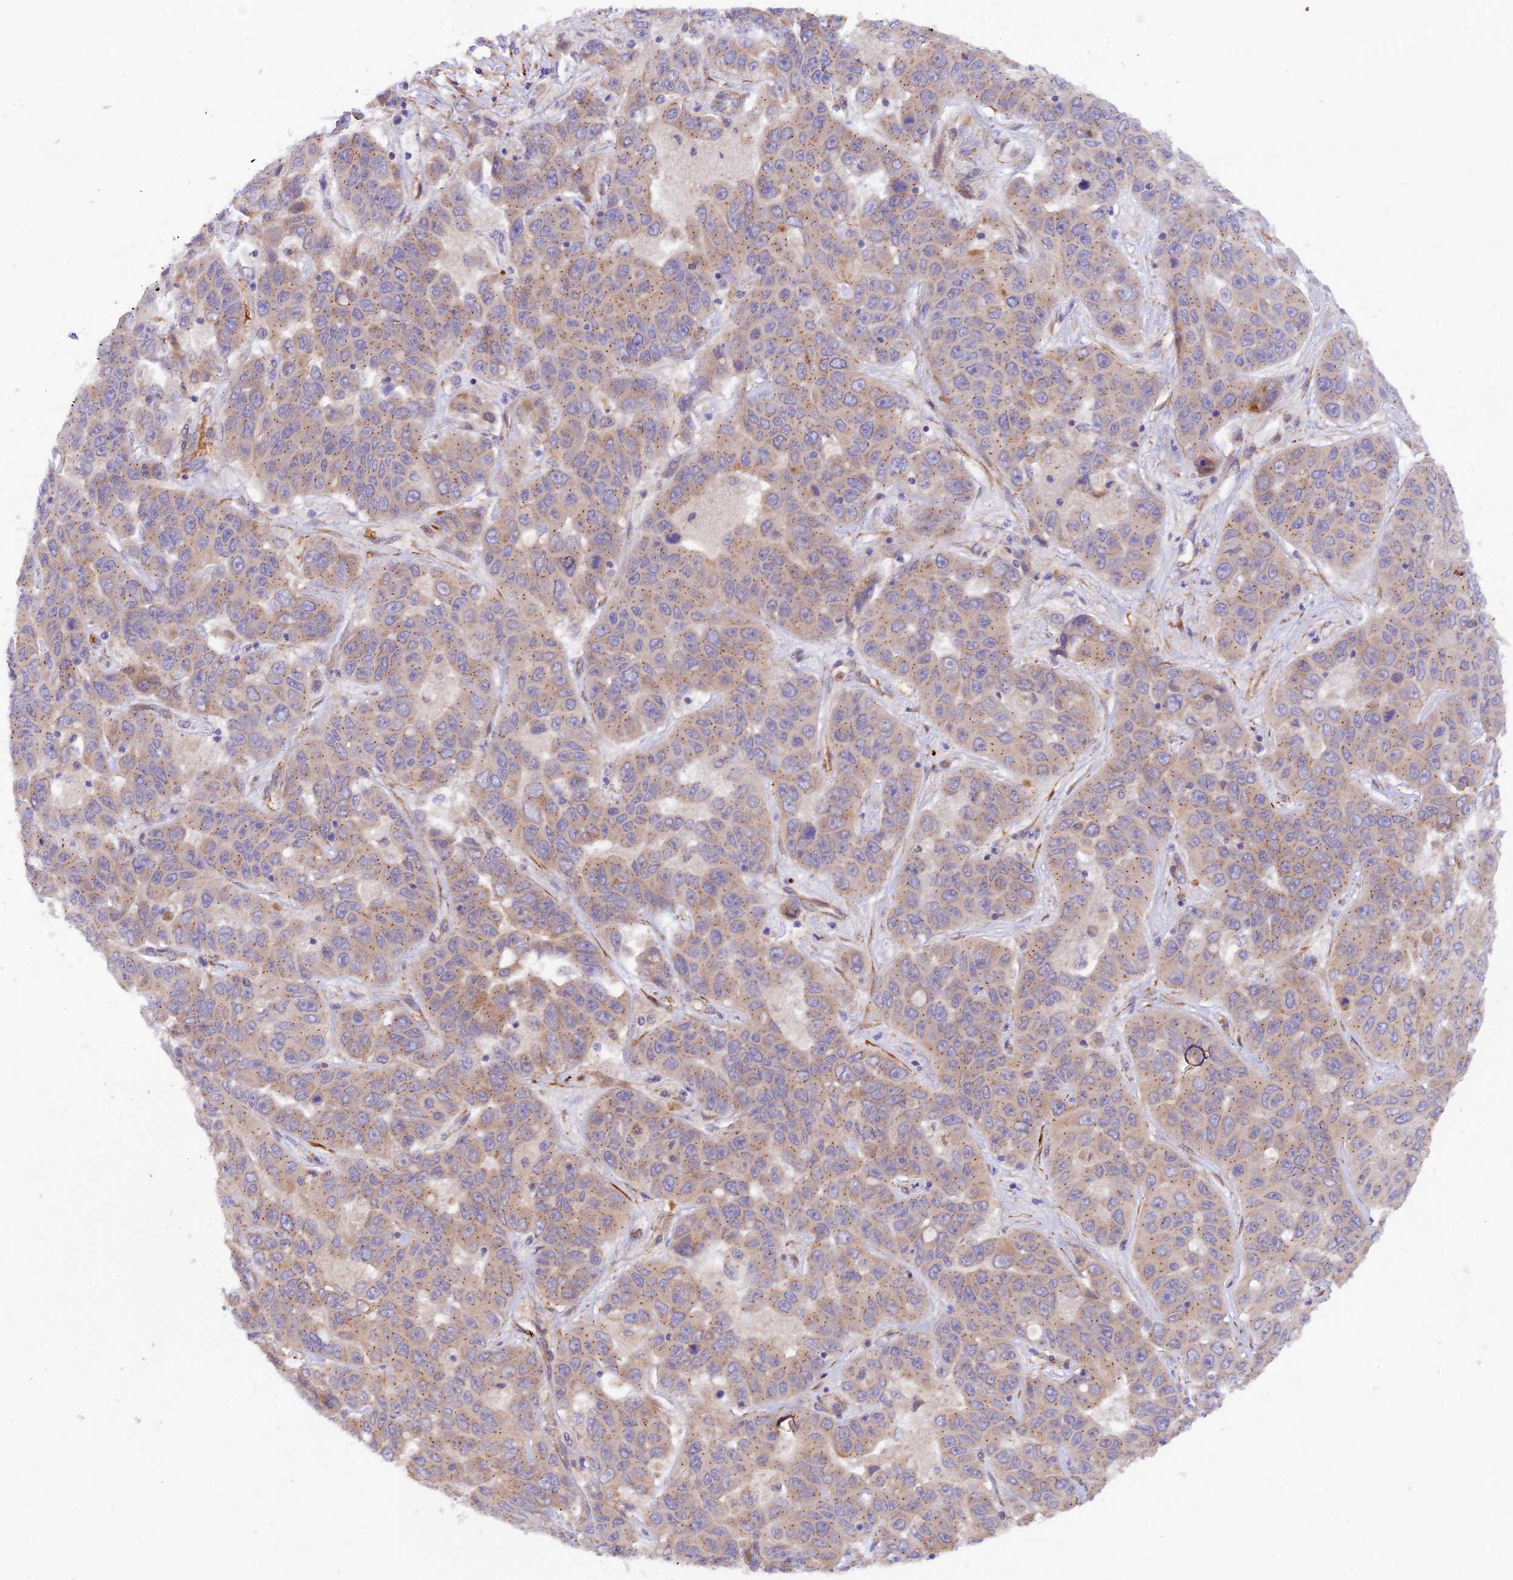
{"staining": {"intensity": "moderate", "quantity": ">75%", "location": "cytoplasmic/membranous"}, "tissue": "liver cancer", "cell_type": "Tumor cells", "image_type": "cancer", "snomed": [{"axis": "morphology", "description": "Cholangiocarcinoma"}, {"axis": "topography", "description": "Liver"}], "caption": "Liver cancer stained with a brown dye displays moderate cytoplasmic/membranous positive staining in about >75% of tumor cells.", "gene": "WDFY4", "patient": {"sex": "female", "age": 52}}